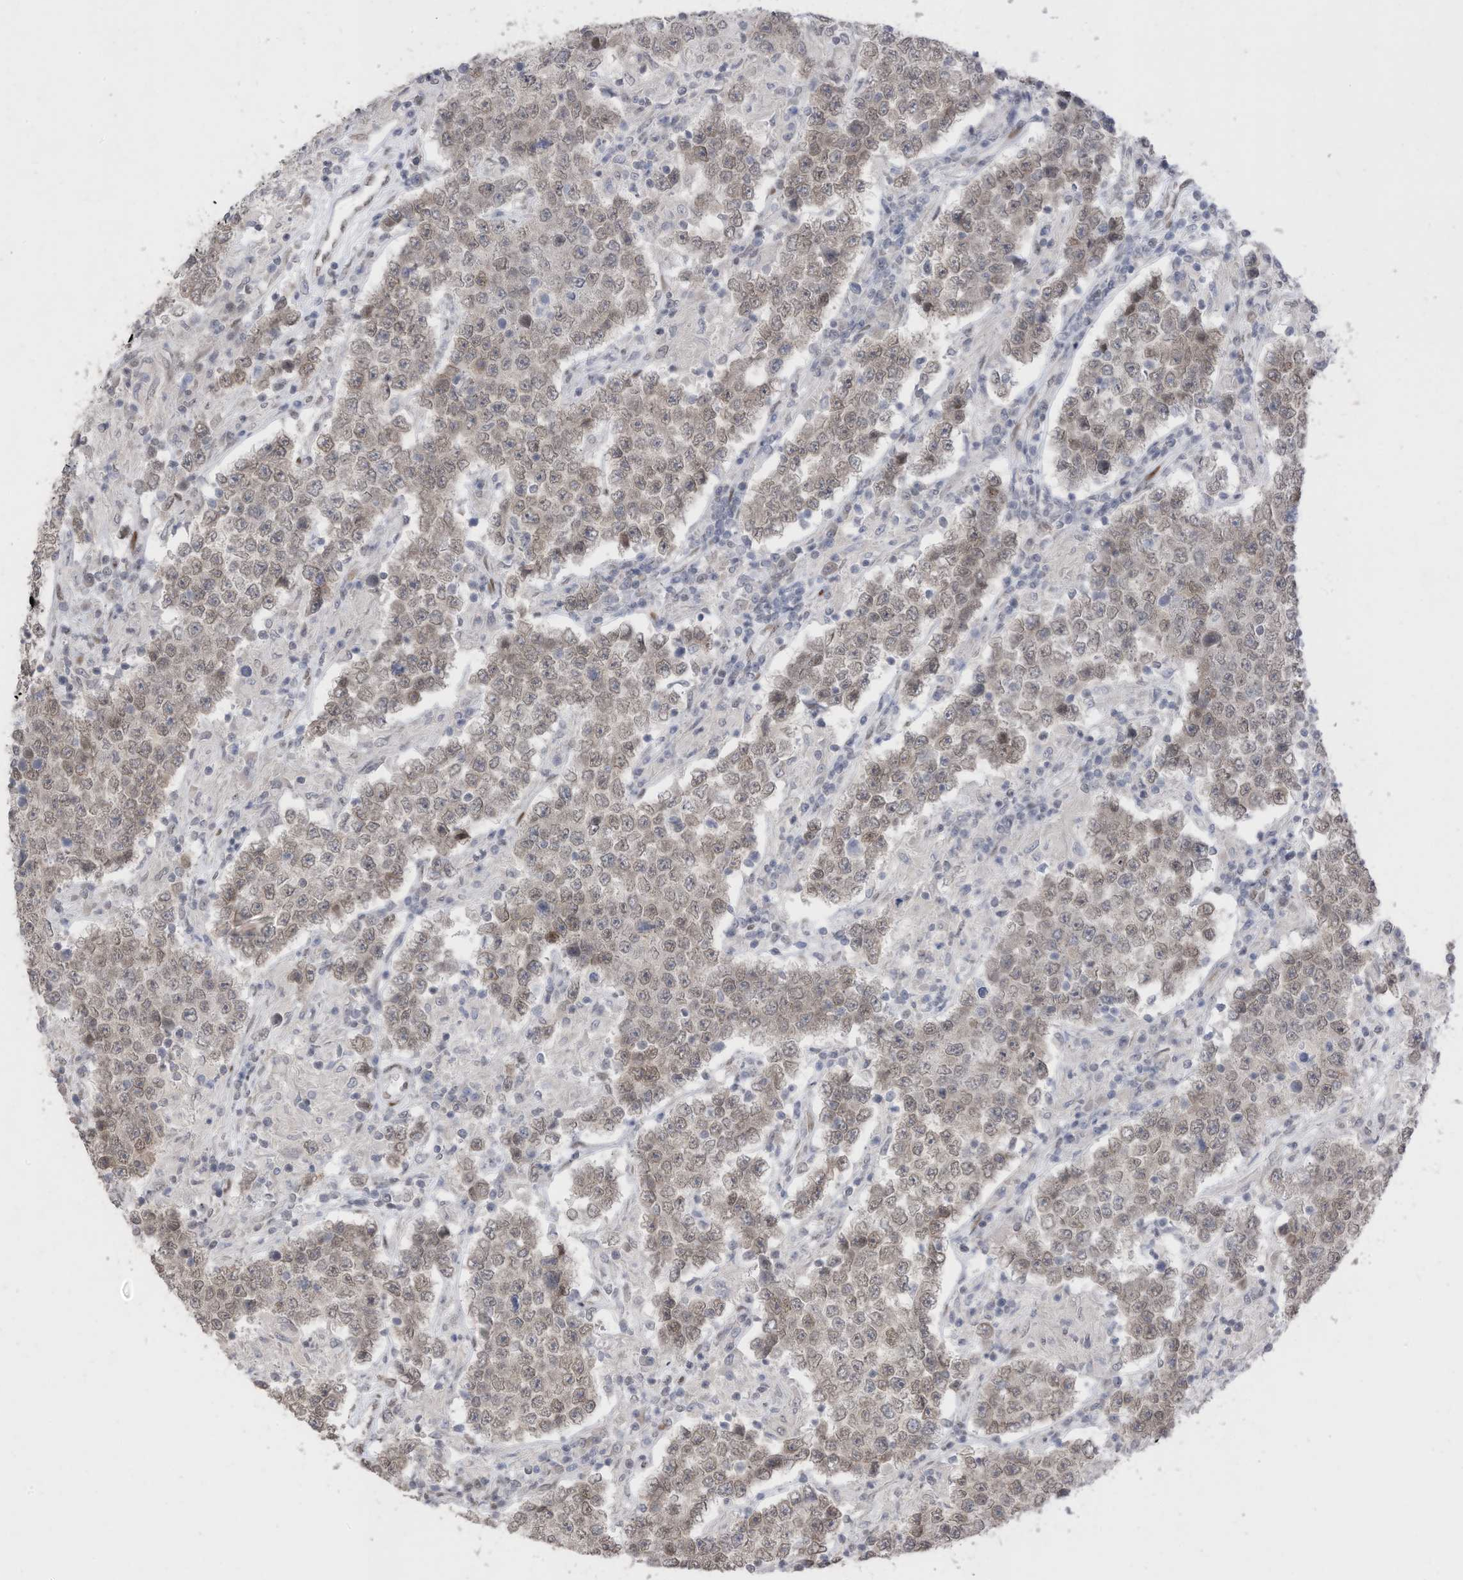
{"staining": {"intensity": "weak", "quantity": "25%-75%", "location": "nuclear"}, "tissue": "testis cancer", "cell_type": "Tumor cells", "image_type": "cancer", "snomed": [{"axis": "morphology", "description": "Normal tissue, NOS"}, {"axis": "morphology", "description": "Urothelial carcinoma, High grade"}, {"axis": "morphology", "description": "Seminoma, NOS"}, {"axis": "morphology", "description": "Carcinoma, Embryonal, NOS"}, {"axis": "topography", "description": "Urinary bladder"}, {"axis": "topography", "description": "Testis"}], "caption": "Protein expression analysis of testis seminoma shows weak nuclear staining in about 25%-75% of tumor cells.", "gene": "RABL3", "patient": {"sex": "male", "age": 41}}